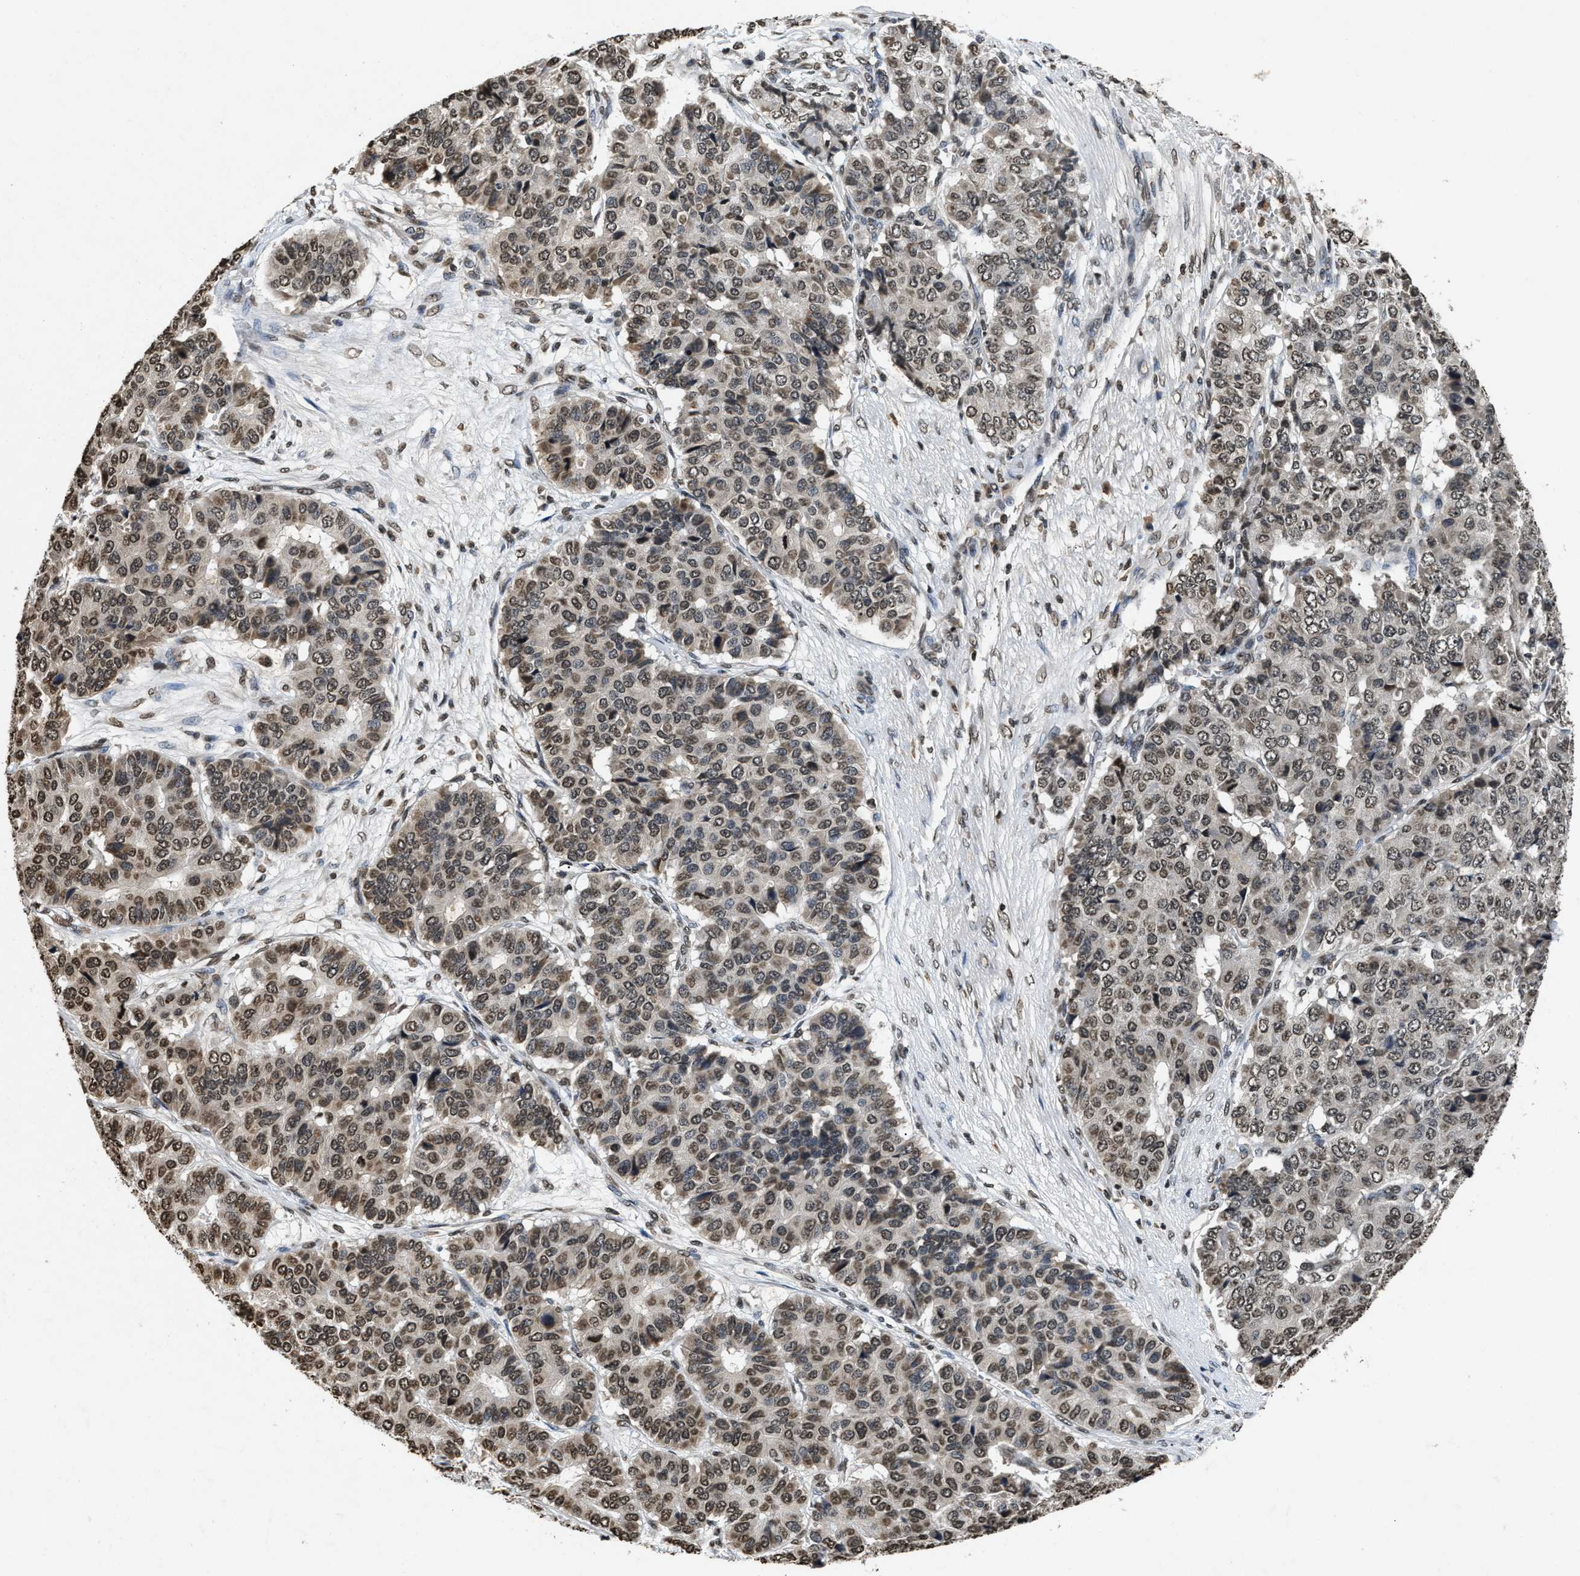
{"staining": {"intensity": "weak", "quantity": ">75%", "location": "cytoplasmic/membranous,nuclear"}, "tissue": "pancreatic cancer", "cell_type": "Tumor cells", "image_type": "cancer", "snomed": [{"axis": "morphology", "description": "Adenocarcinoma, NOS"}, {"axis": "topography", "description": "Pancreas"}], "caption": "Brown immunohistochemical staining in human pancreatic adenocarcinoma reveals weak cytoplasmic/membranous and nuclear staining in approximately >75% of tumor cells.", "gene": "DNASE1L3", "patient": {"sex": "male", "age": 50}}